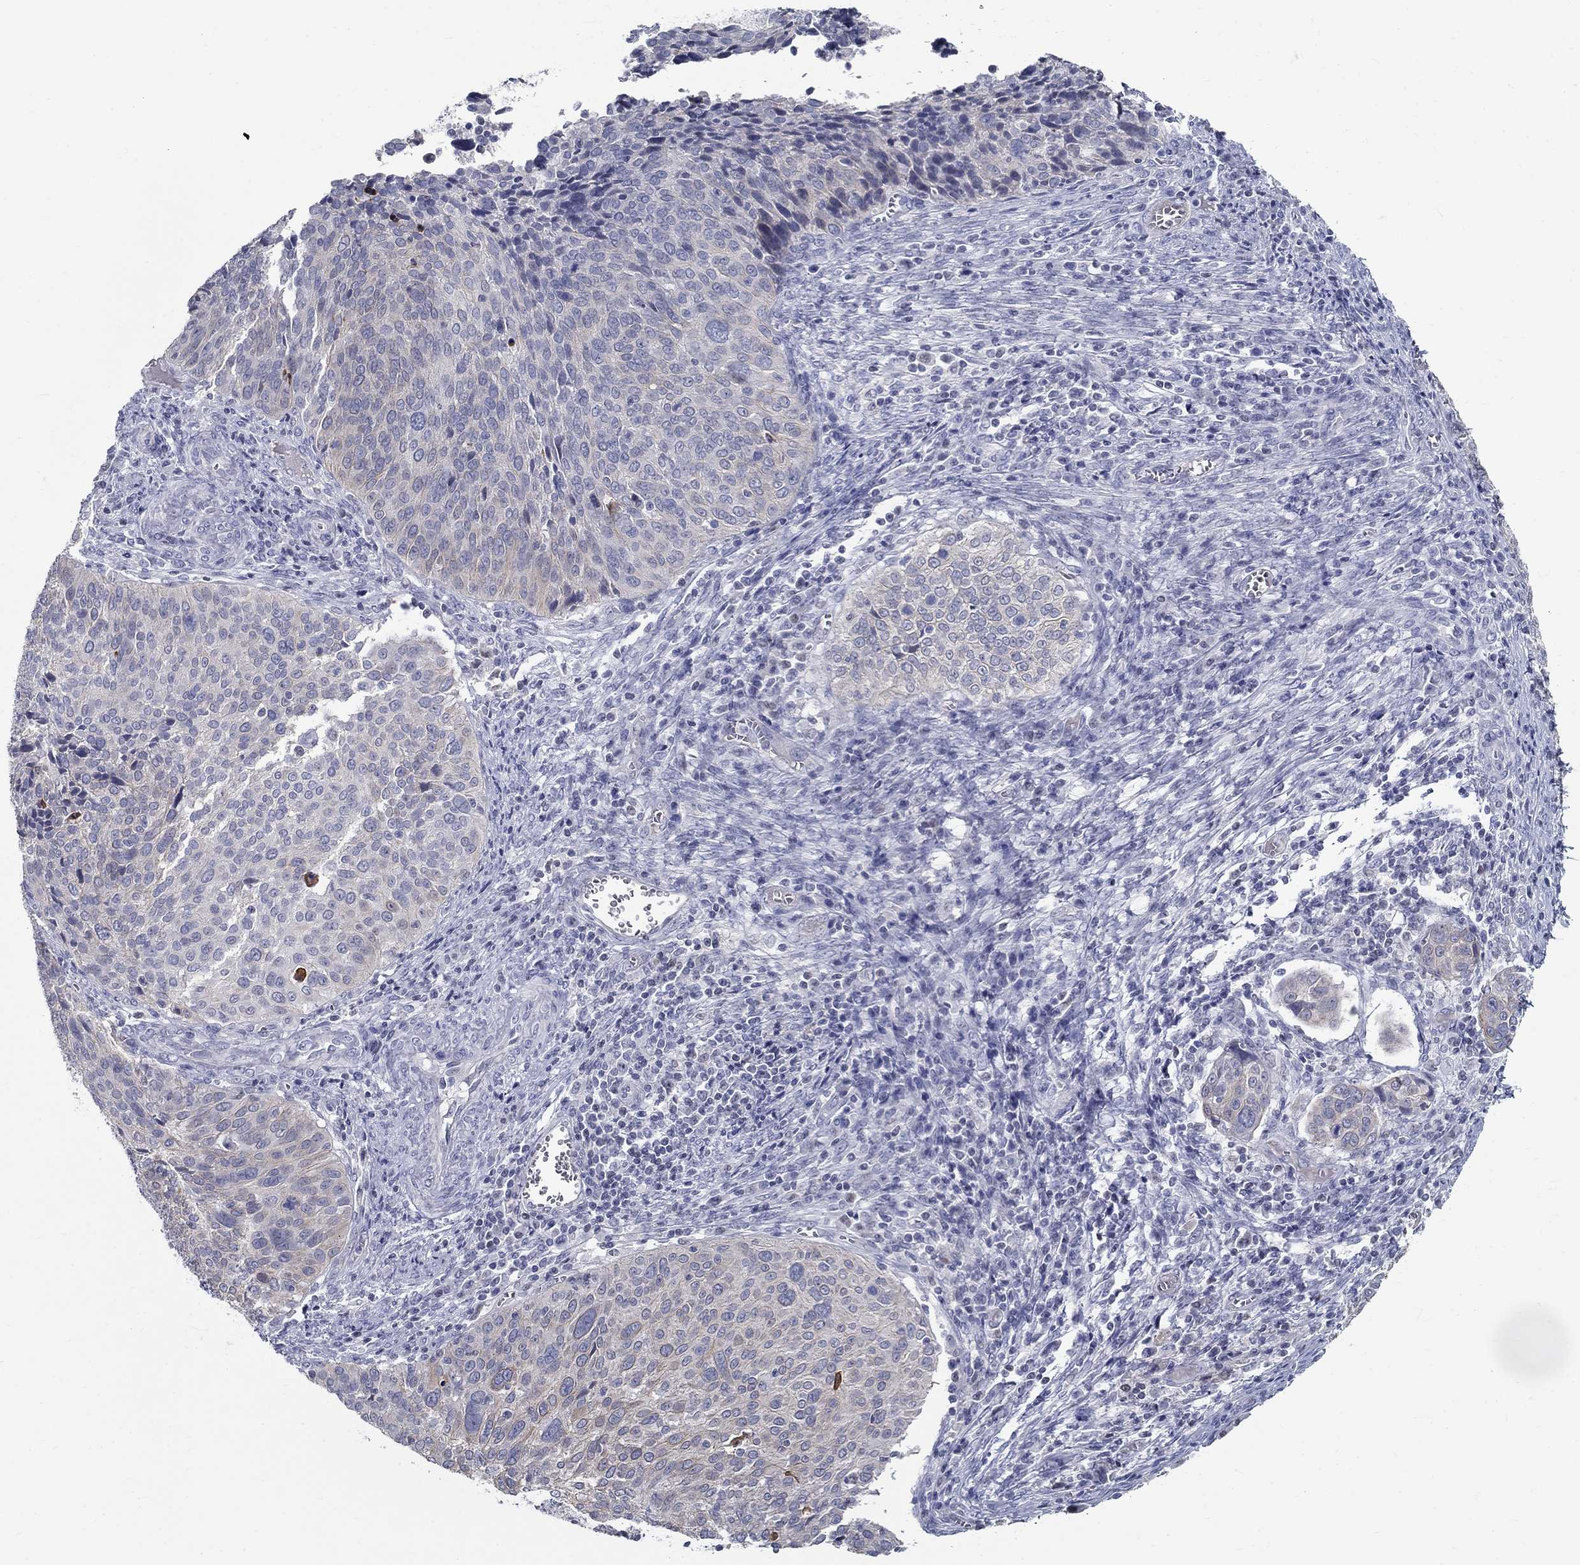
{"staining": {"intensity": "negative", "quantity": "none", "location": "none"}, "tissue": "cervical cancer", "cell_type": "Tumor cells", "image_type": "cancer", "snomed": [{"axis": "morphology", "description": "Squamous cell carcinoma, NOS"}, {"axis": "topography", "description": "Cervix"}], "caption": "A high-resolution photomicrograph shows immunohistochemistry staining of cervical cancer (squamous cell carcinoma), which demonstrates no significant expression in tumor cells.", "gene": "GUCA1A", "patient": {"sex": "female", "age": 39}}